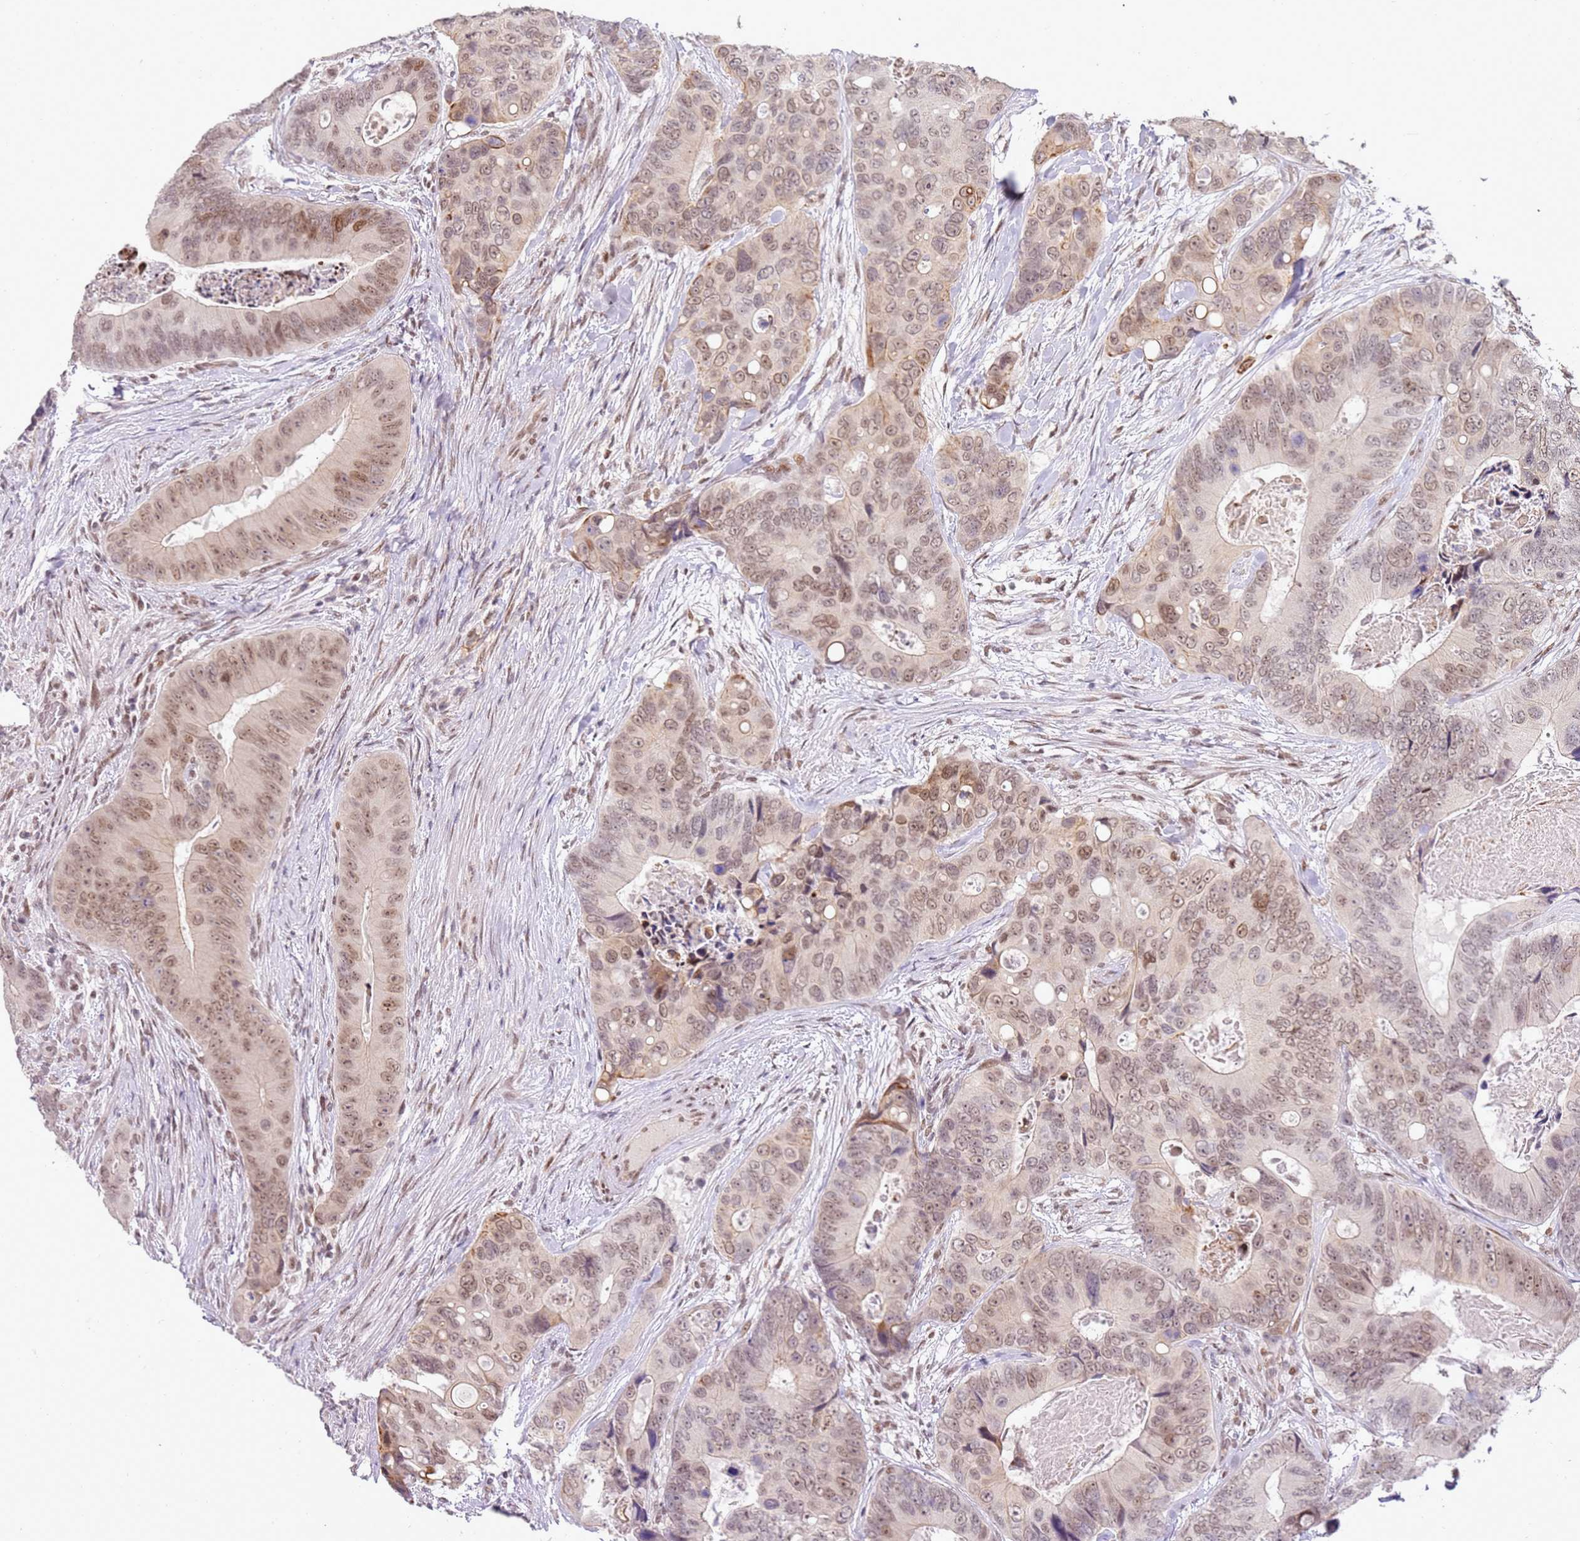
{"staining": {"intensity": "weak", "quantity": "25%-75%", "location": "nuclear"}, "tissue": "colorectal cancer", "cell_type": "Tumor cells", "image_type": "cancer", "snomed": [{"axis": "morphology", "description": "Adenocarcinoma, NOS"}, {"axis": "topography", "description": "Colon"}], "caption": "Tumor cells exhibit low levels of weak nuclear staining in approximately 25%-75% of cells in colorectal cancer.", "gene": "PHC2", "patient": {"sex": "male", "age": 84}}